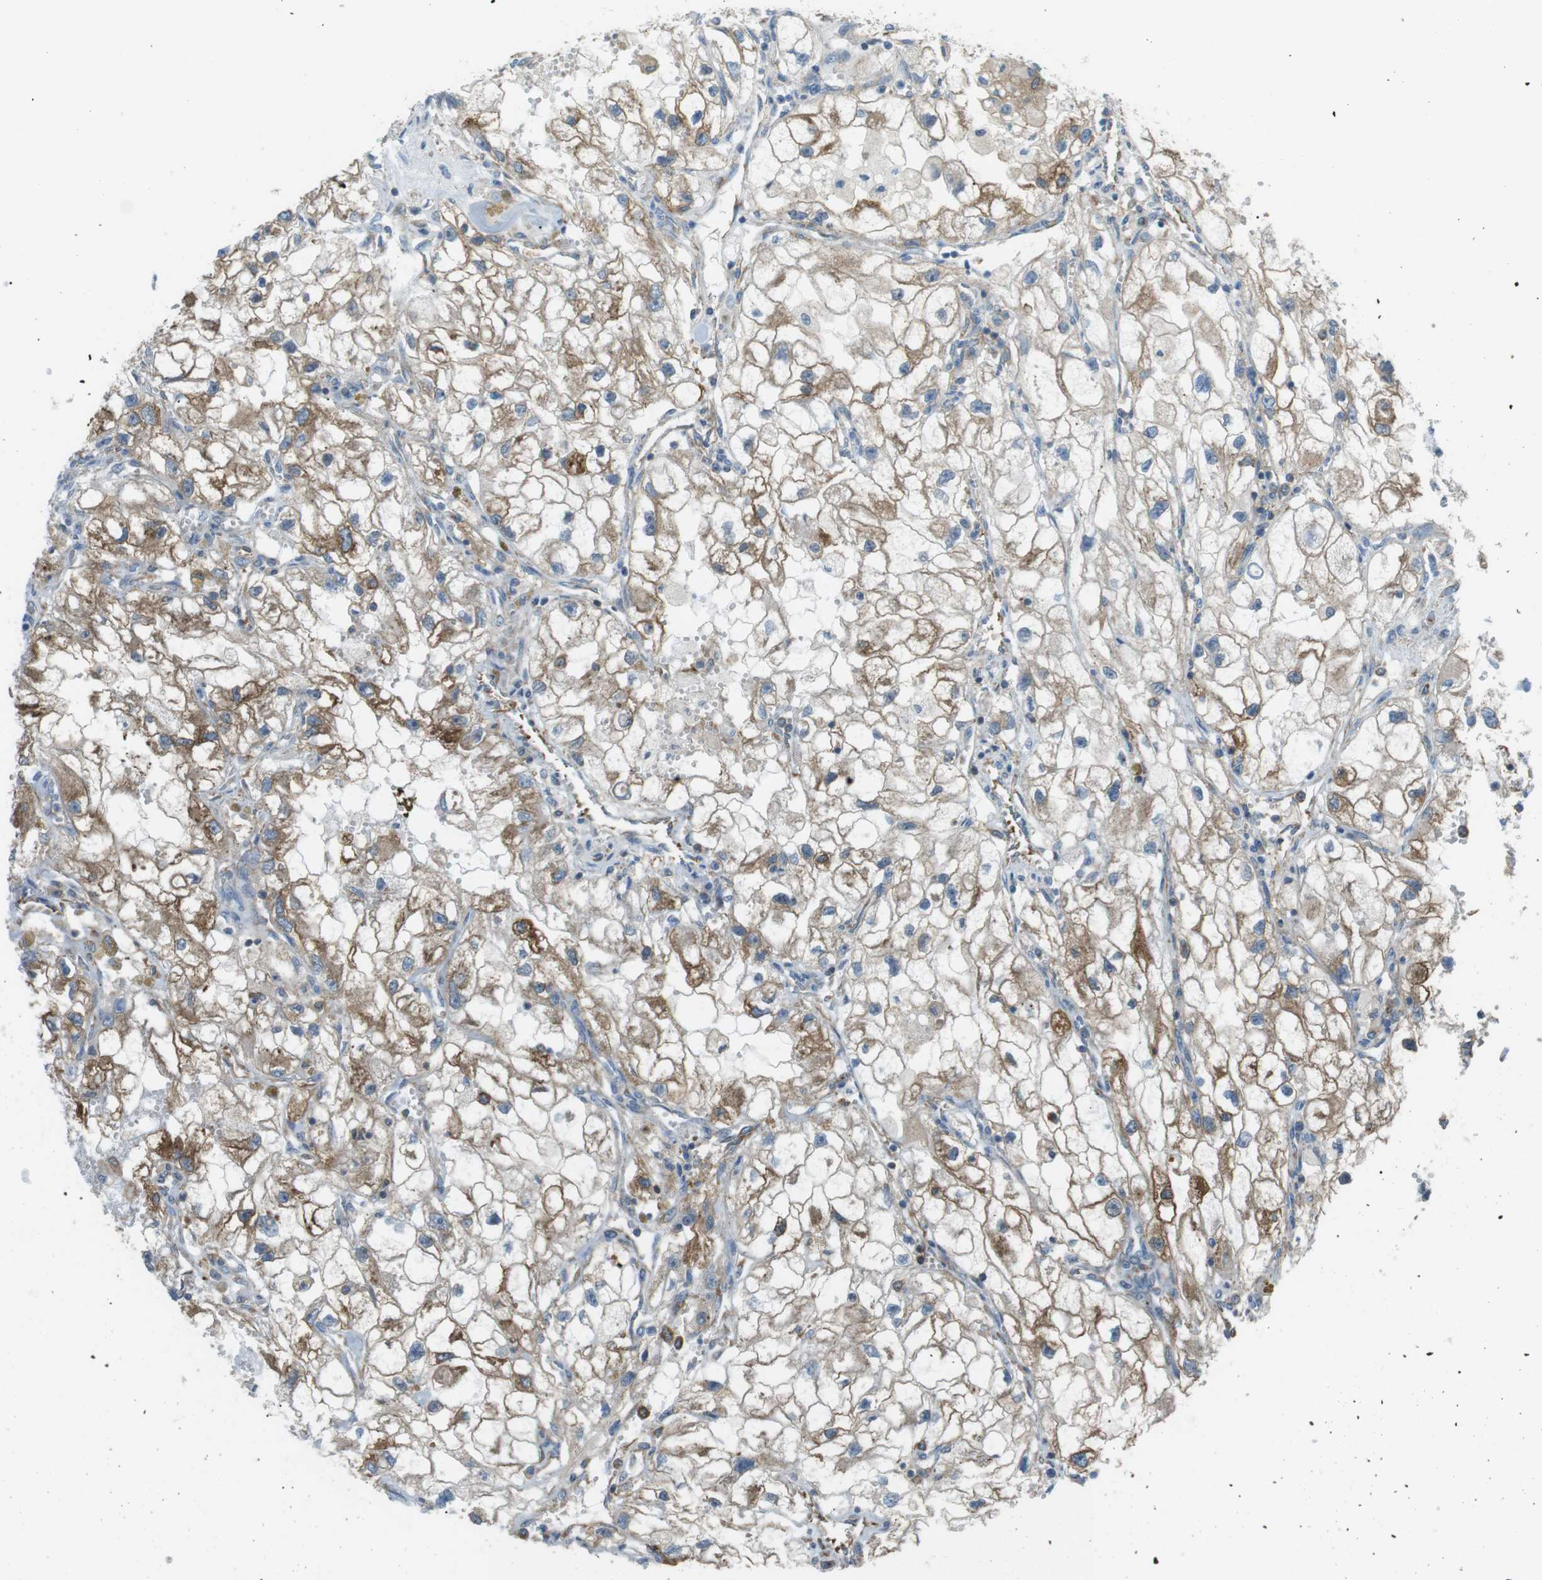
{"staining": {"intensity": "moderate", "quantity": ">75%", "location": "cytoplasmic/membranous"}, "tissue": "renal cancer", "cell_type": "Tumor cells", "image_type": "cancer", "snomed": [{"axis": "morphology", "description": "Adenocarcinoma, NOS"}, {"axis": "topography", "description": "Kidney"}], "caption": "A high-resolution photomicrograph shows IHC staining of renal cancer, which shows moderate cytoplasmic/membranous positivity in approximately >75% of tumor cells.", "gene": "PEPD", "patient": {"sex": "female", "age": 70}}